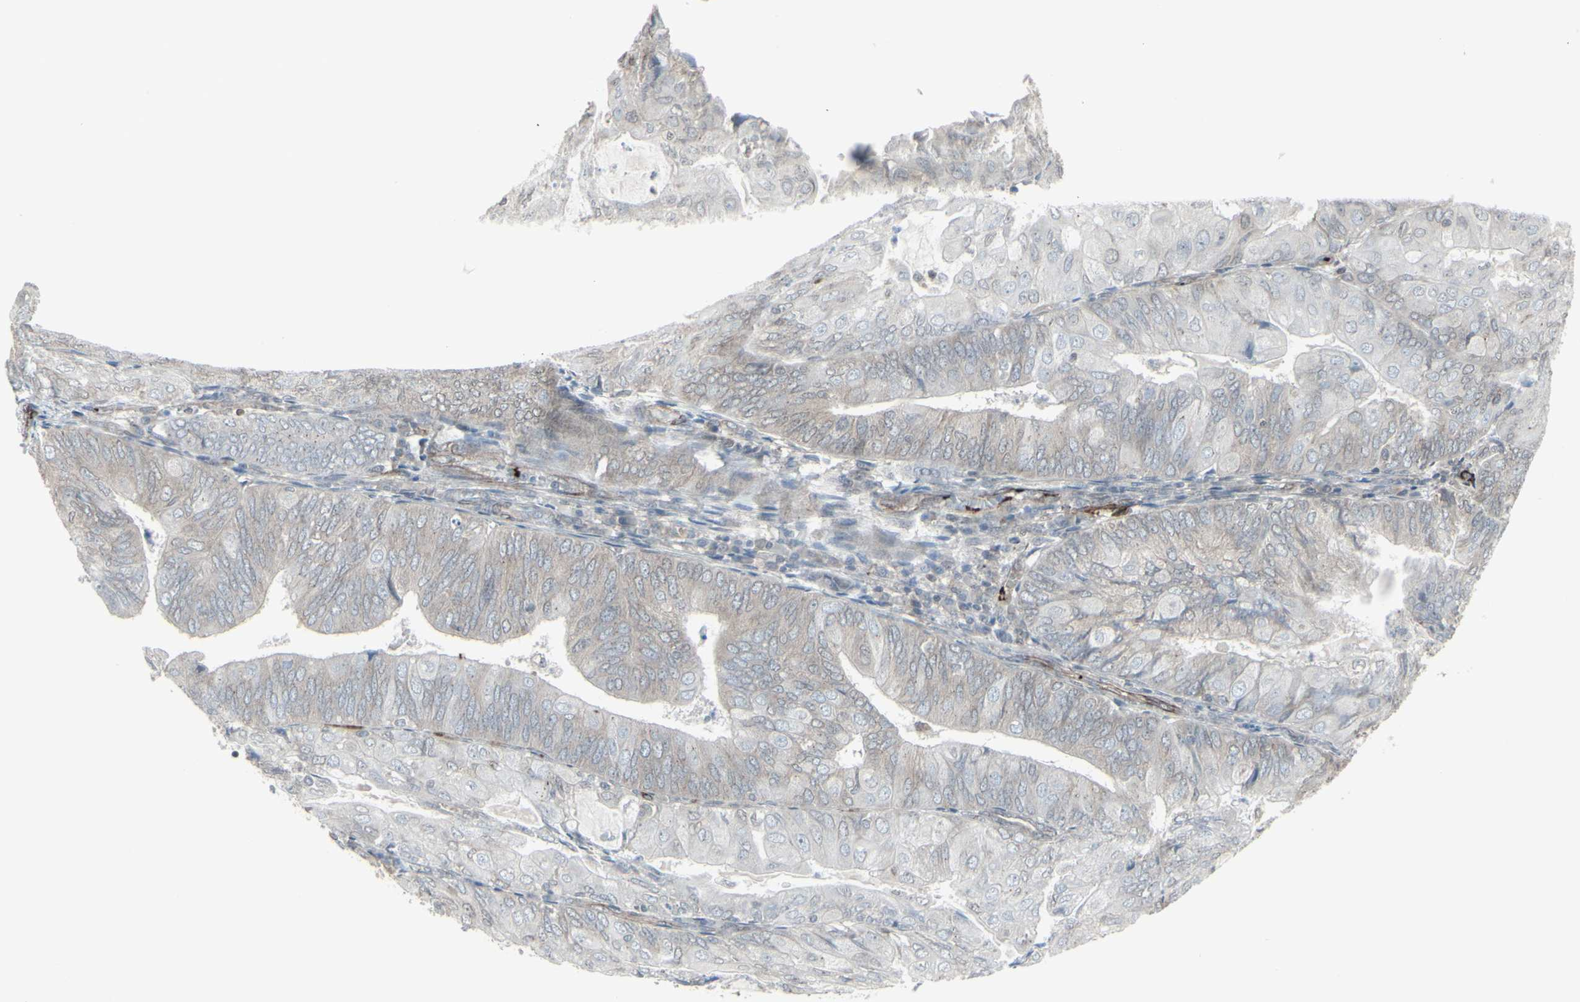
{"staining": {"intensity": "weak", "quantity": ">75%", "location": "cytoplasmic/membranous,nuclear"}, "tissue": "endometrial cancer", "cell_type": "Tumor cells", "image_type": "cancer", "snomed": [{"axis": "morphology", "description": "Adenocarcinoma, NOS"}, {"axis": "topography", "description": "Endometrium"}], "caption": "Immunohistochemistry (IHC) histopathology image of neoplastic tissue: adenocarcinoma (endometrial) stained using immunohistochemistry (IHC) shows low levels of weak protein expression localized specifically in the cytoplasmic/membranous and nuclear of tumor cells, appearing as a cytoplasmic/membranous and nuclear brown color.", "gene": "DTX3L", "patient": {"sex": "female", "age": 81}}